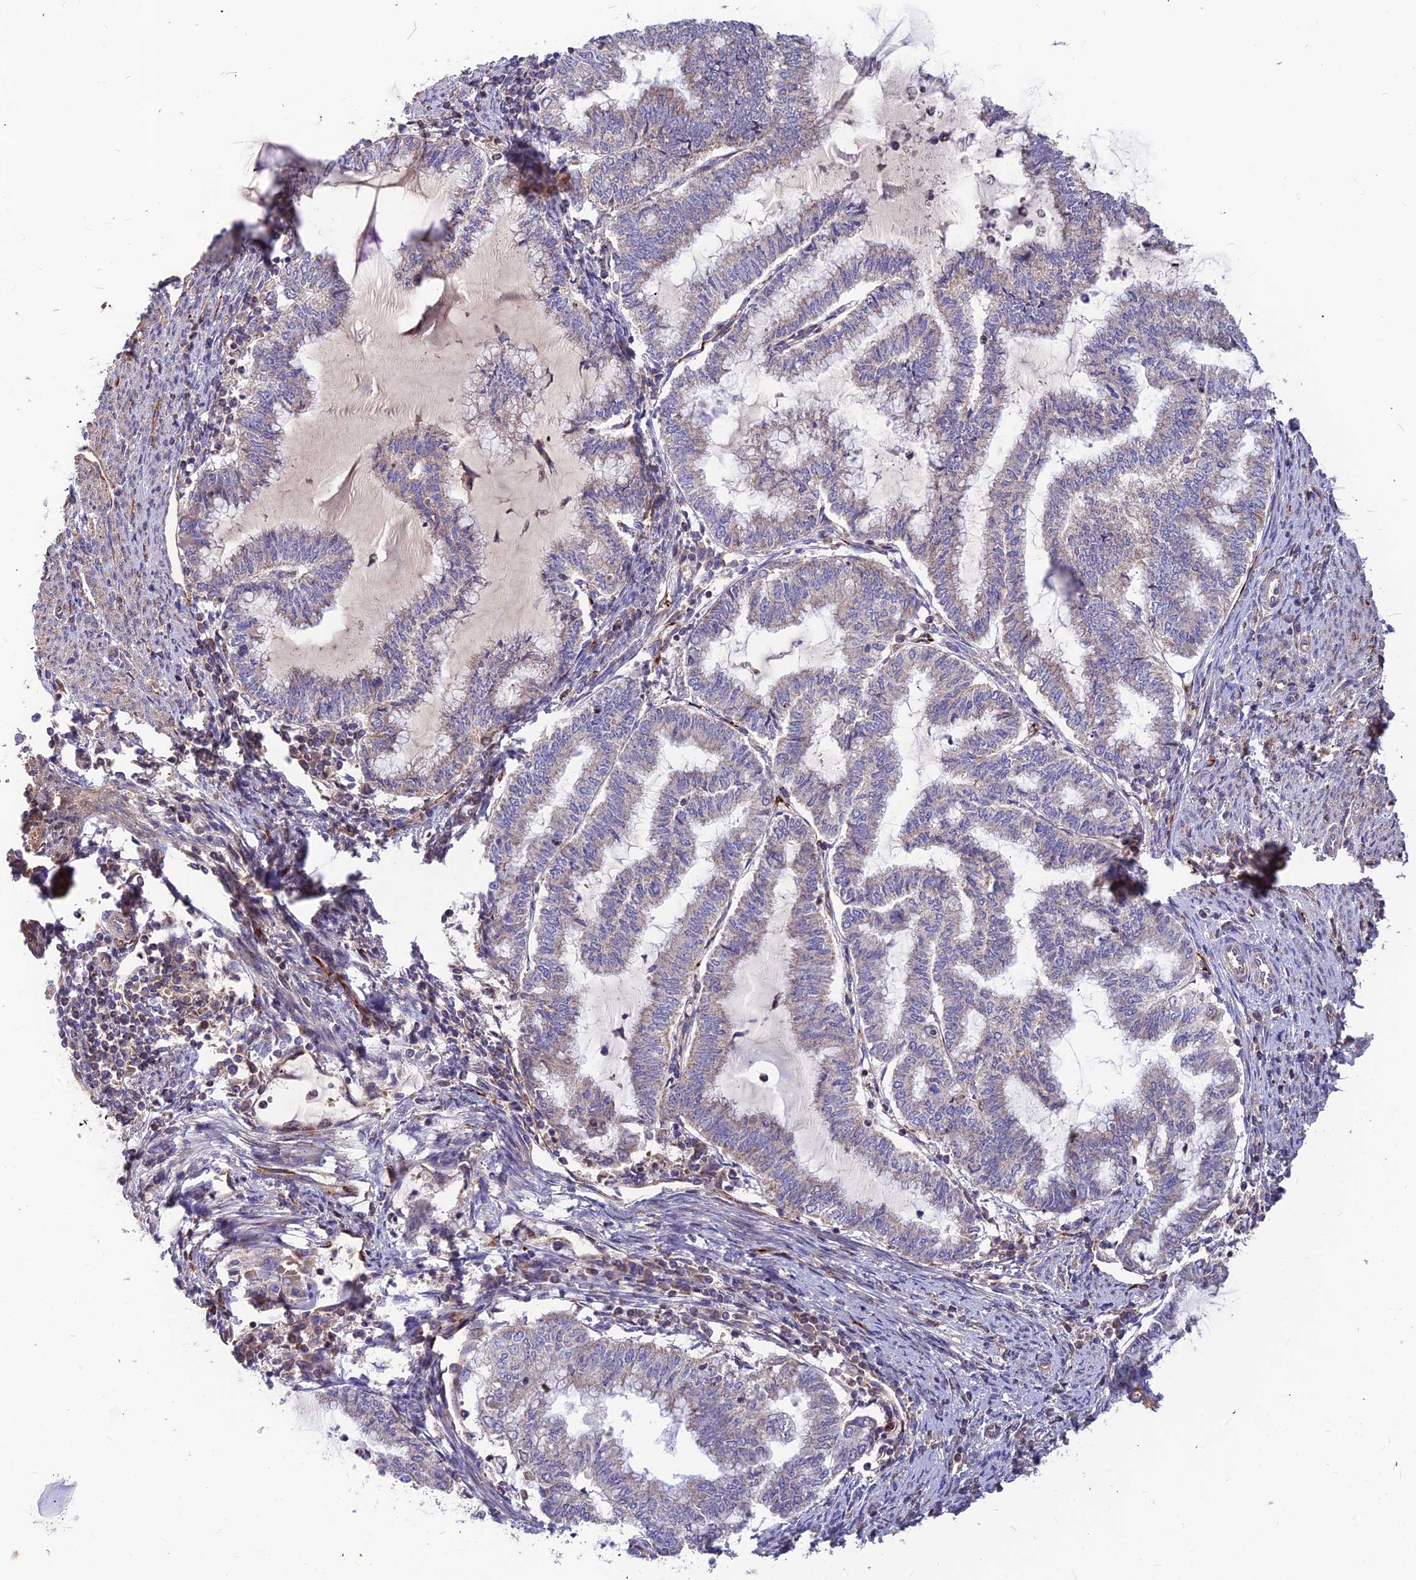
{"staining": {"intensity": "negative", "quantity": "none", "location": "none"}, "tissue": "endometrial cancer", "cell_type": "Tumor cells", "image_type": "cancer", "snomed": [{"axis": "morphology", "description": "Adenocarcinoma, NOS"}, {"axis": "topography", "description": "Endometrium"}], "caption": "There is no significant staining in tumor cells of endometrial cancer (adenocarcinoma).", "gene": "ASPHD1", "patient": {"sex": "female", "age": 79}}